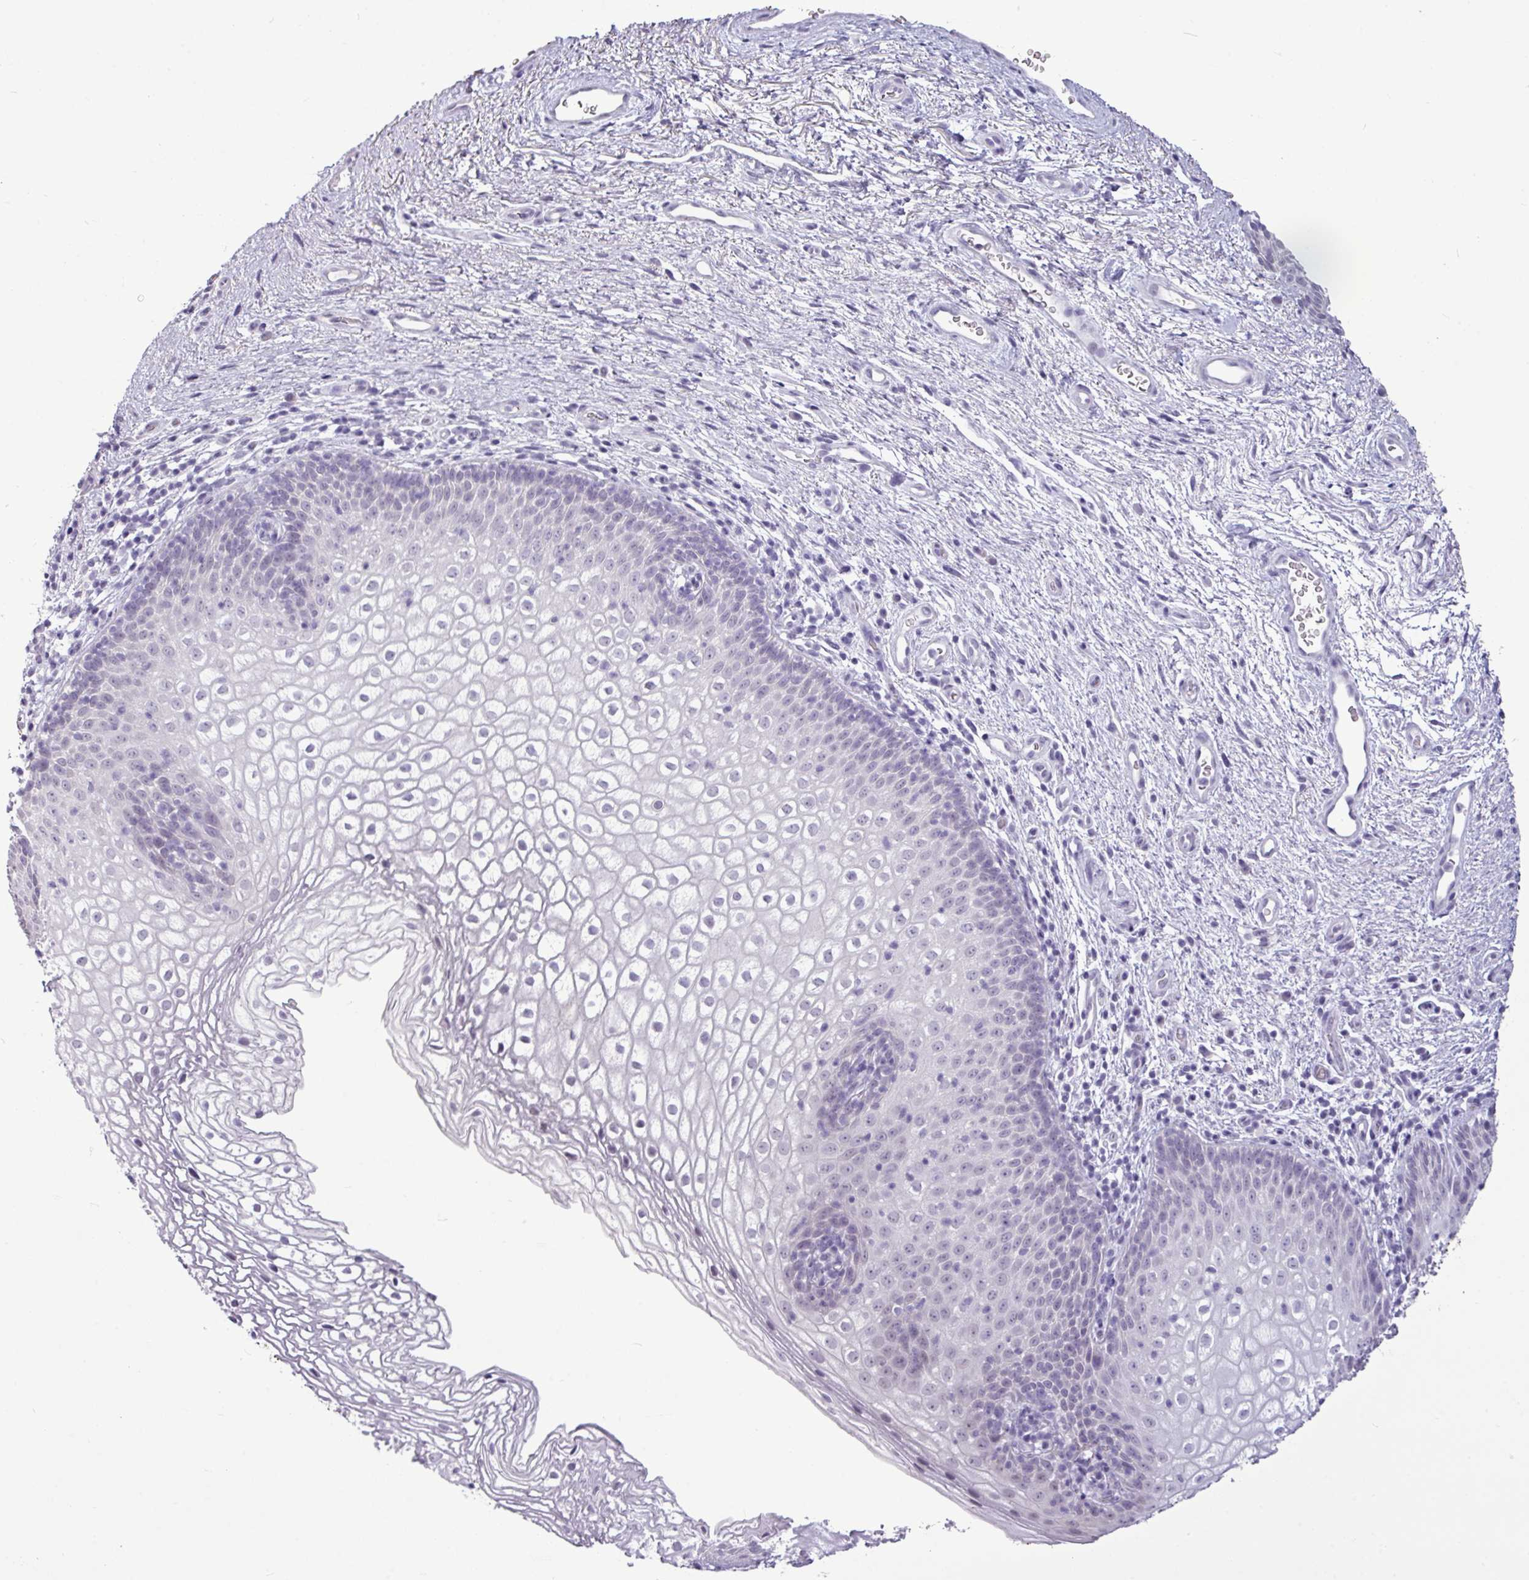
{"staining": {"intensity": "negative", "quantity": "none", "location": "none"}, "tissue": "vagina", "cell_type": "Squamous epithelial cells", "image_type": "normal", "snomed": [{"axis": "morphology", "description": "Normal tissue, NOS"}, {"axis": "topography", "description": "Vagina"}], "caption": "A photomicrograph of vagina stained for a protein reveals no brown staining in squamous epithelial cells. (Stains: DAB (3,3'-diaminobenzidine) IHC with hematoxylin counter stain, Microscopy: brightfield microscopy at high magnification).", "gene": "AMY2A", "patient": {"sex": "female", "age": 47}}